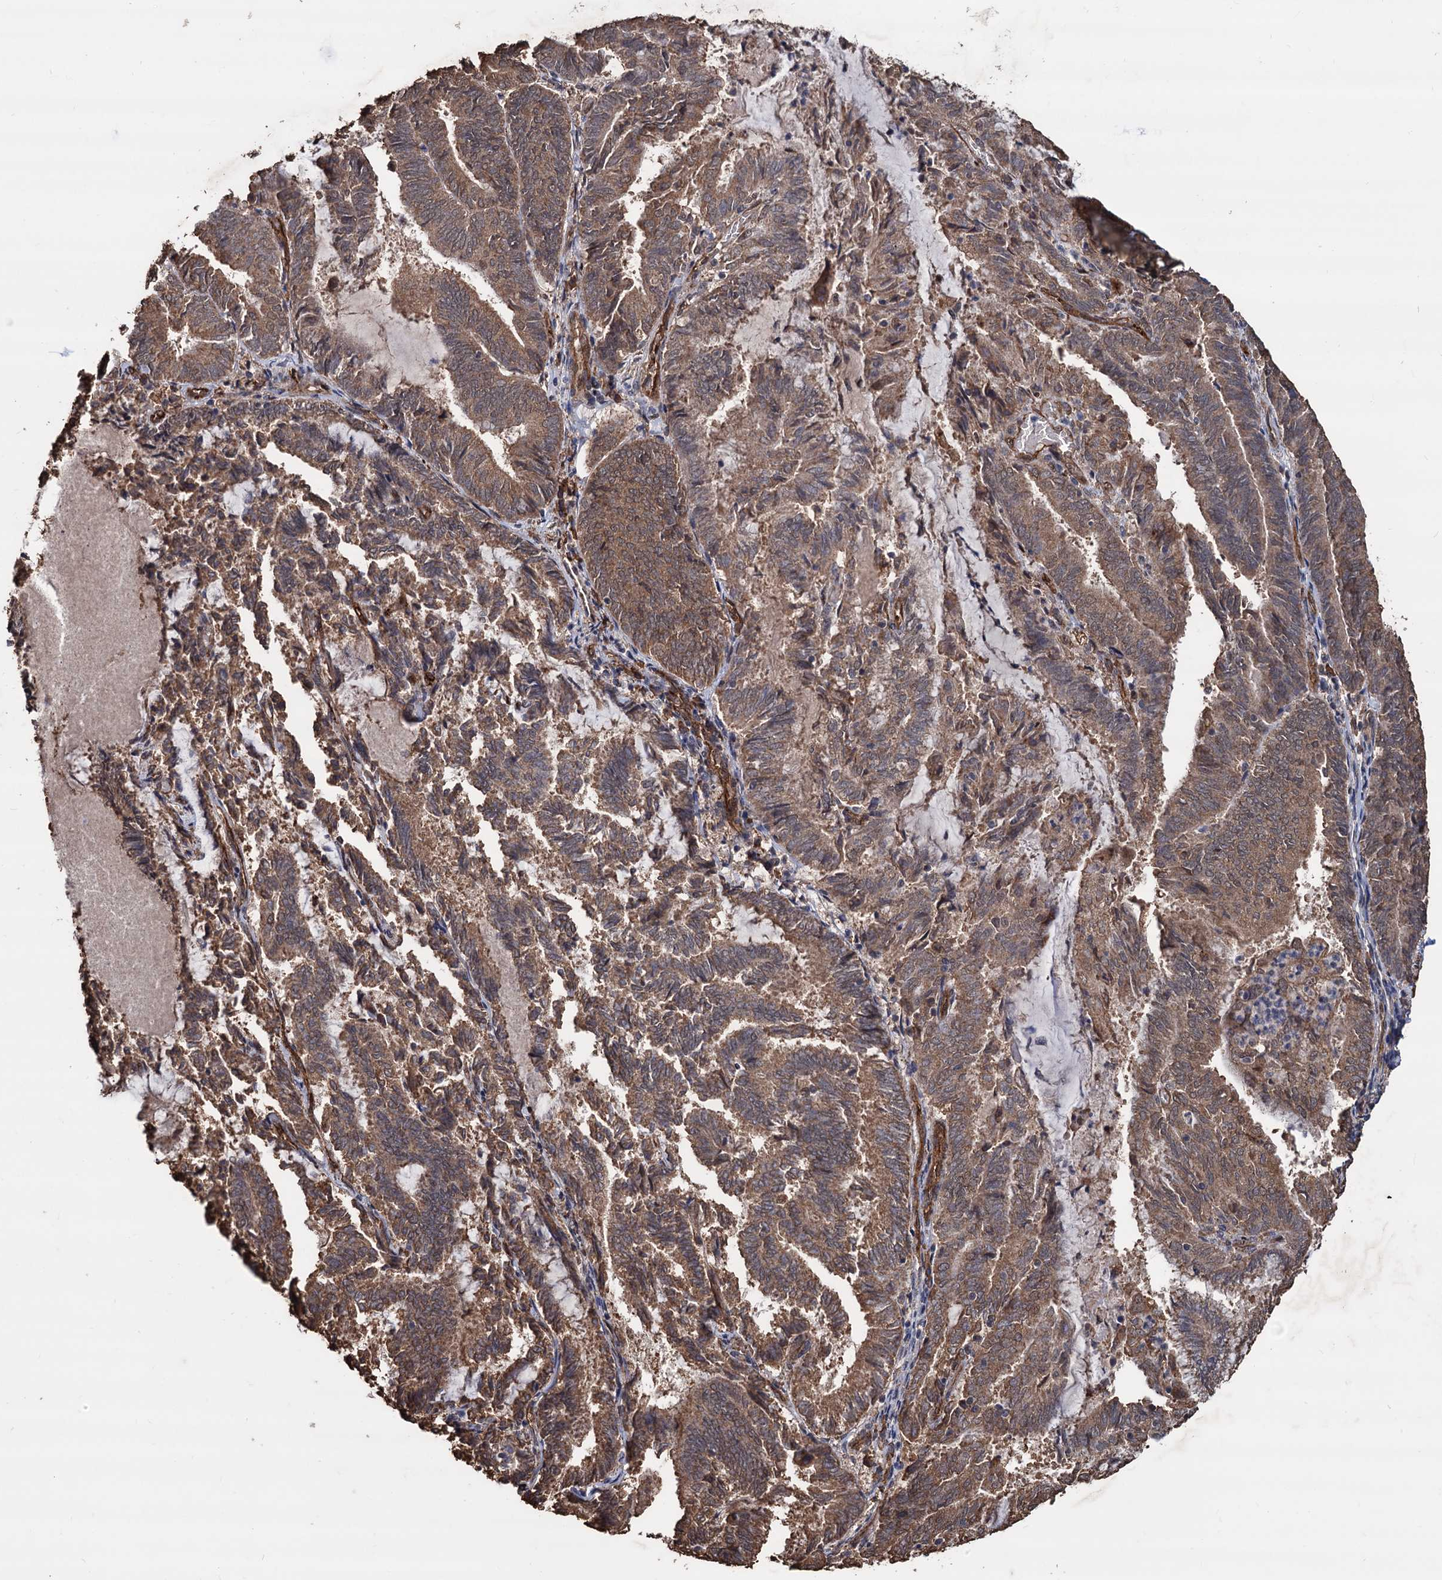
{"staining": {"intensity": "moderate", "quantity": ">75%", "location": "cytoplasmic/membranous"}, "tissue": "endometrial cancer", "cell_type": "Tumor cells", "image_type": "cancer", "snomed": [{"axis": "morphology", "description": "Adenocarcinoma, NOS"}, {"axis": "topography", "description": "Endometrium"}], "caption": "Immunohistochemical staining of endometrial cancer shows medium levels of moderate cytoplasmic/membranous protein staining in approximately >75% of tumor cells.", "gene": "TBC1D12", "patient": {"sex": "female", "age": 80}}